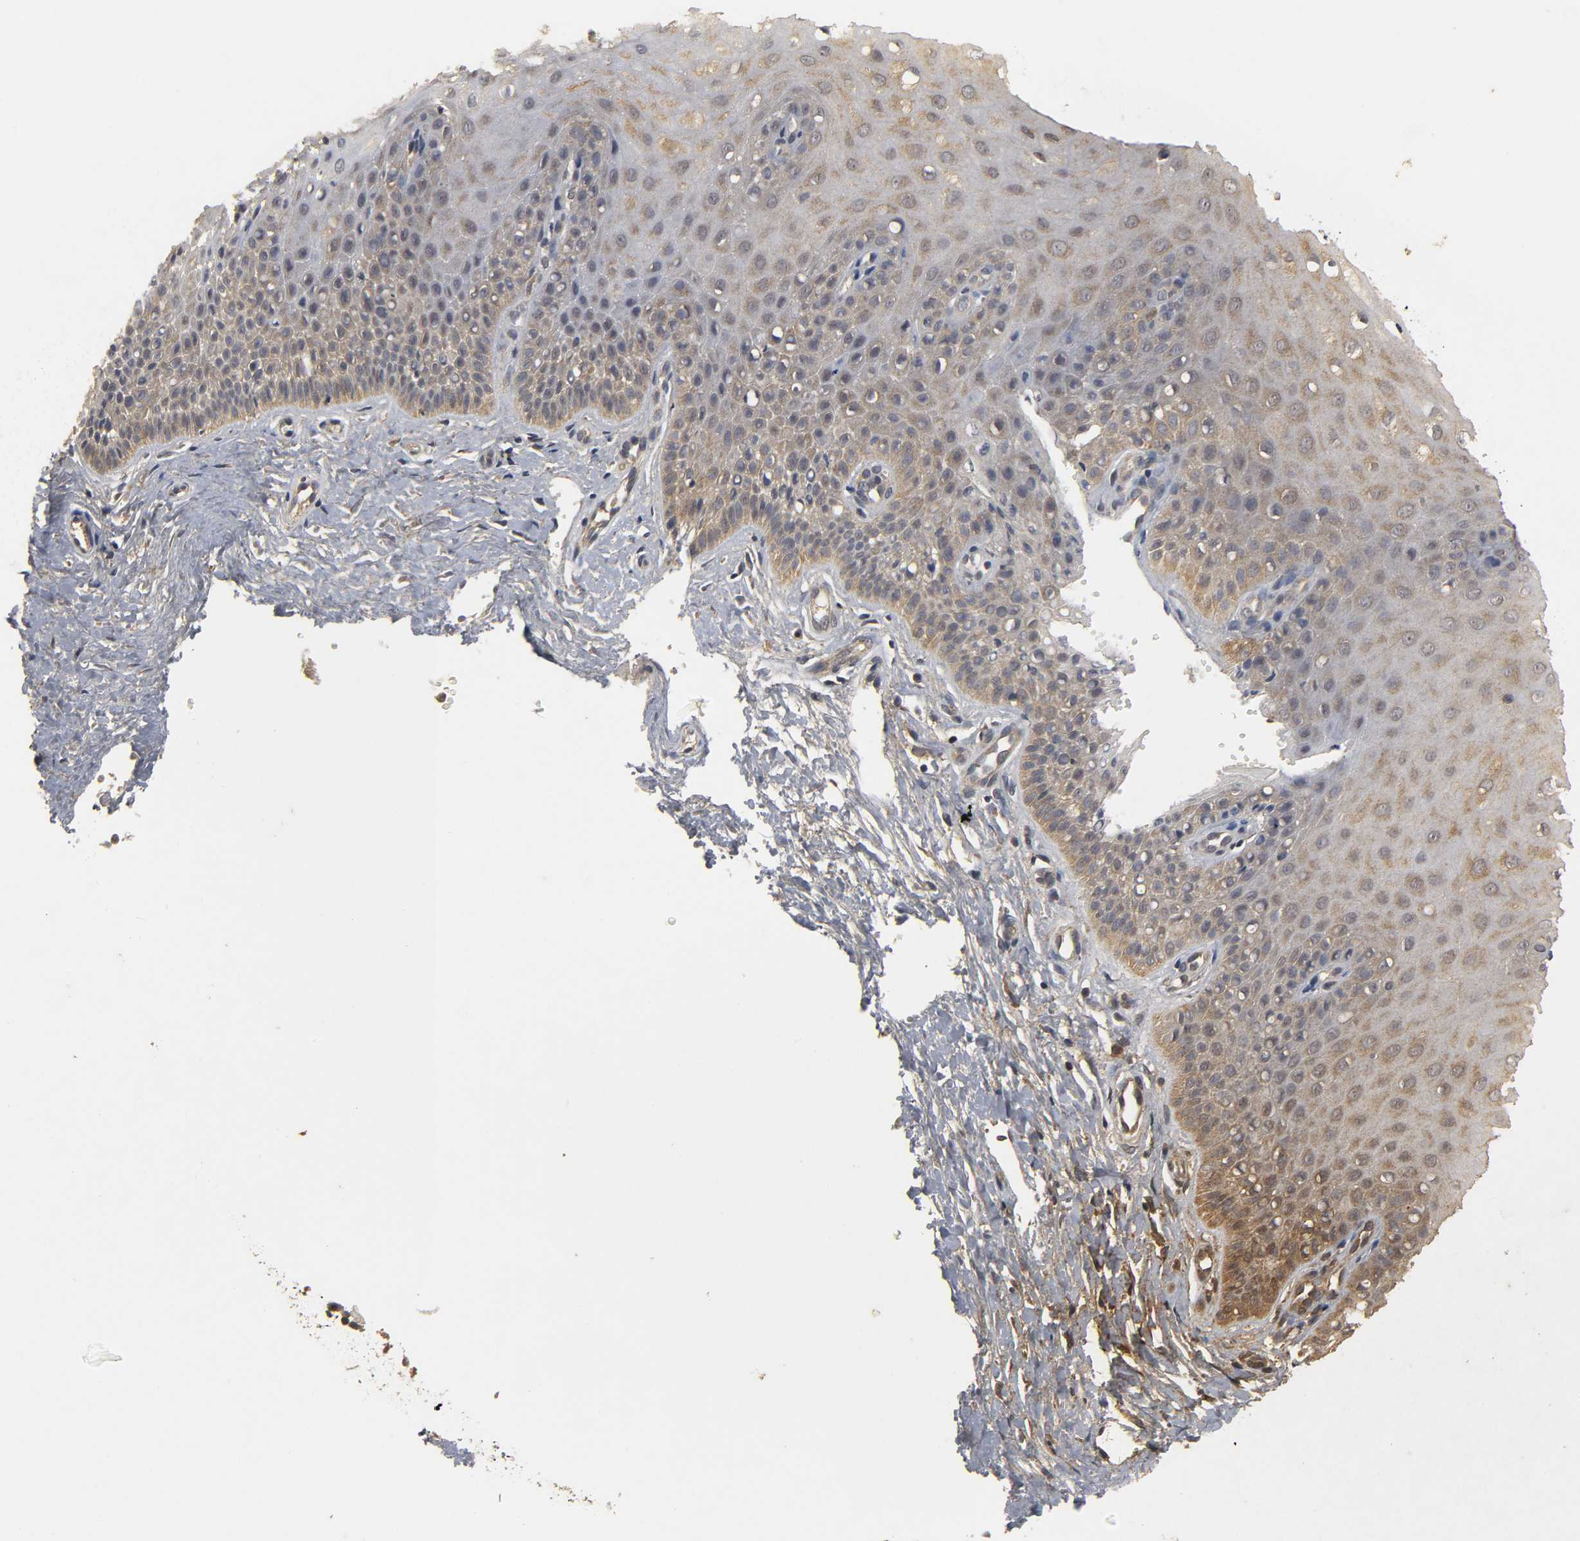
{"staining": {"intensity": "moderate", "quantity": "25%-75%", "location": "cytoplasmic/membranous"}, "tissue": "cervix", "cell_type": "Glandular cells", "image_type": "normal", "snomed": [{"axis": "morphology", "description": "Normal tissue, NOS"}, {"axis": "topography", "description": "Cervix"}], "caption": "IHC staining of benign cervix, which reveals medium levels of moderate cytoplasmic/membranous staining in about 25%-75% of glandular cells indicating moderate cytoplasmic/membranous protein positivity. The staining was performed using DAB (brown) for protein detection and nuclei were counterstained in hematoxylin (blue).", "gene": "TRAF6", "patient": {"sex": "female", "age": 55}}